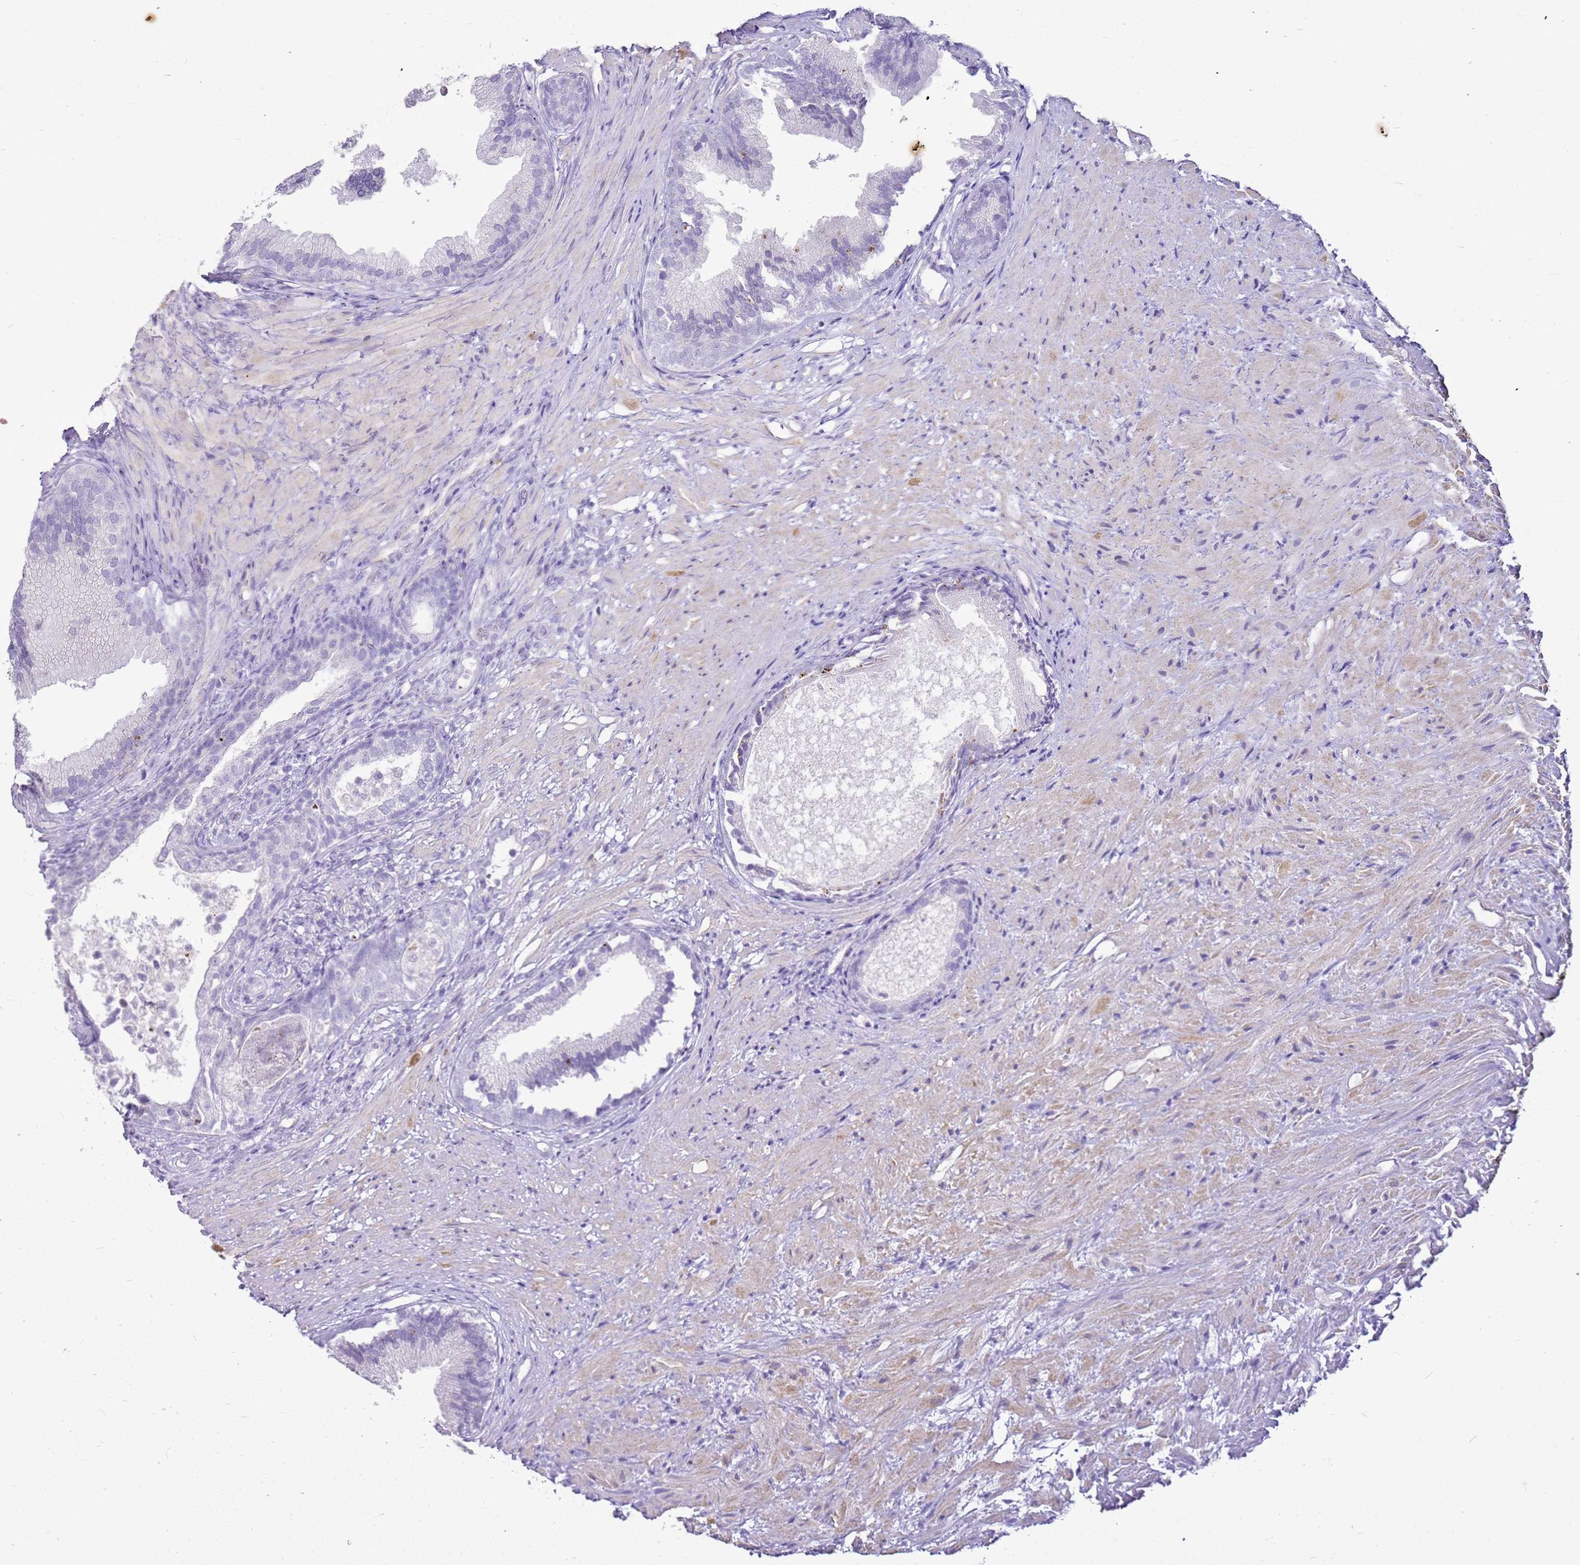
{"staining": {"intensity": "negative", "quantity": "none", "location": "none"}, "tissue": "prostate", "cell_type": "Glandular cells", "image_type": "normal", "snomed": [{"axis": "morphology", "description": "Normal tissue, NOS"}, {"axis": "topography", "description": "Prostate"}], "caption": "This is an immunohistochemistry (IHC) micrograph of benign prostate. There is no positivity in glandular cells.", "gene": "FABP2", "patient": {"sex": "male", "age": 76}}